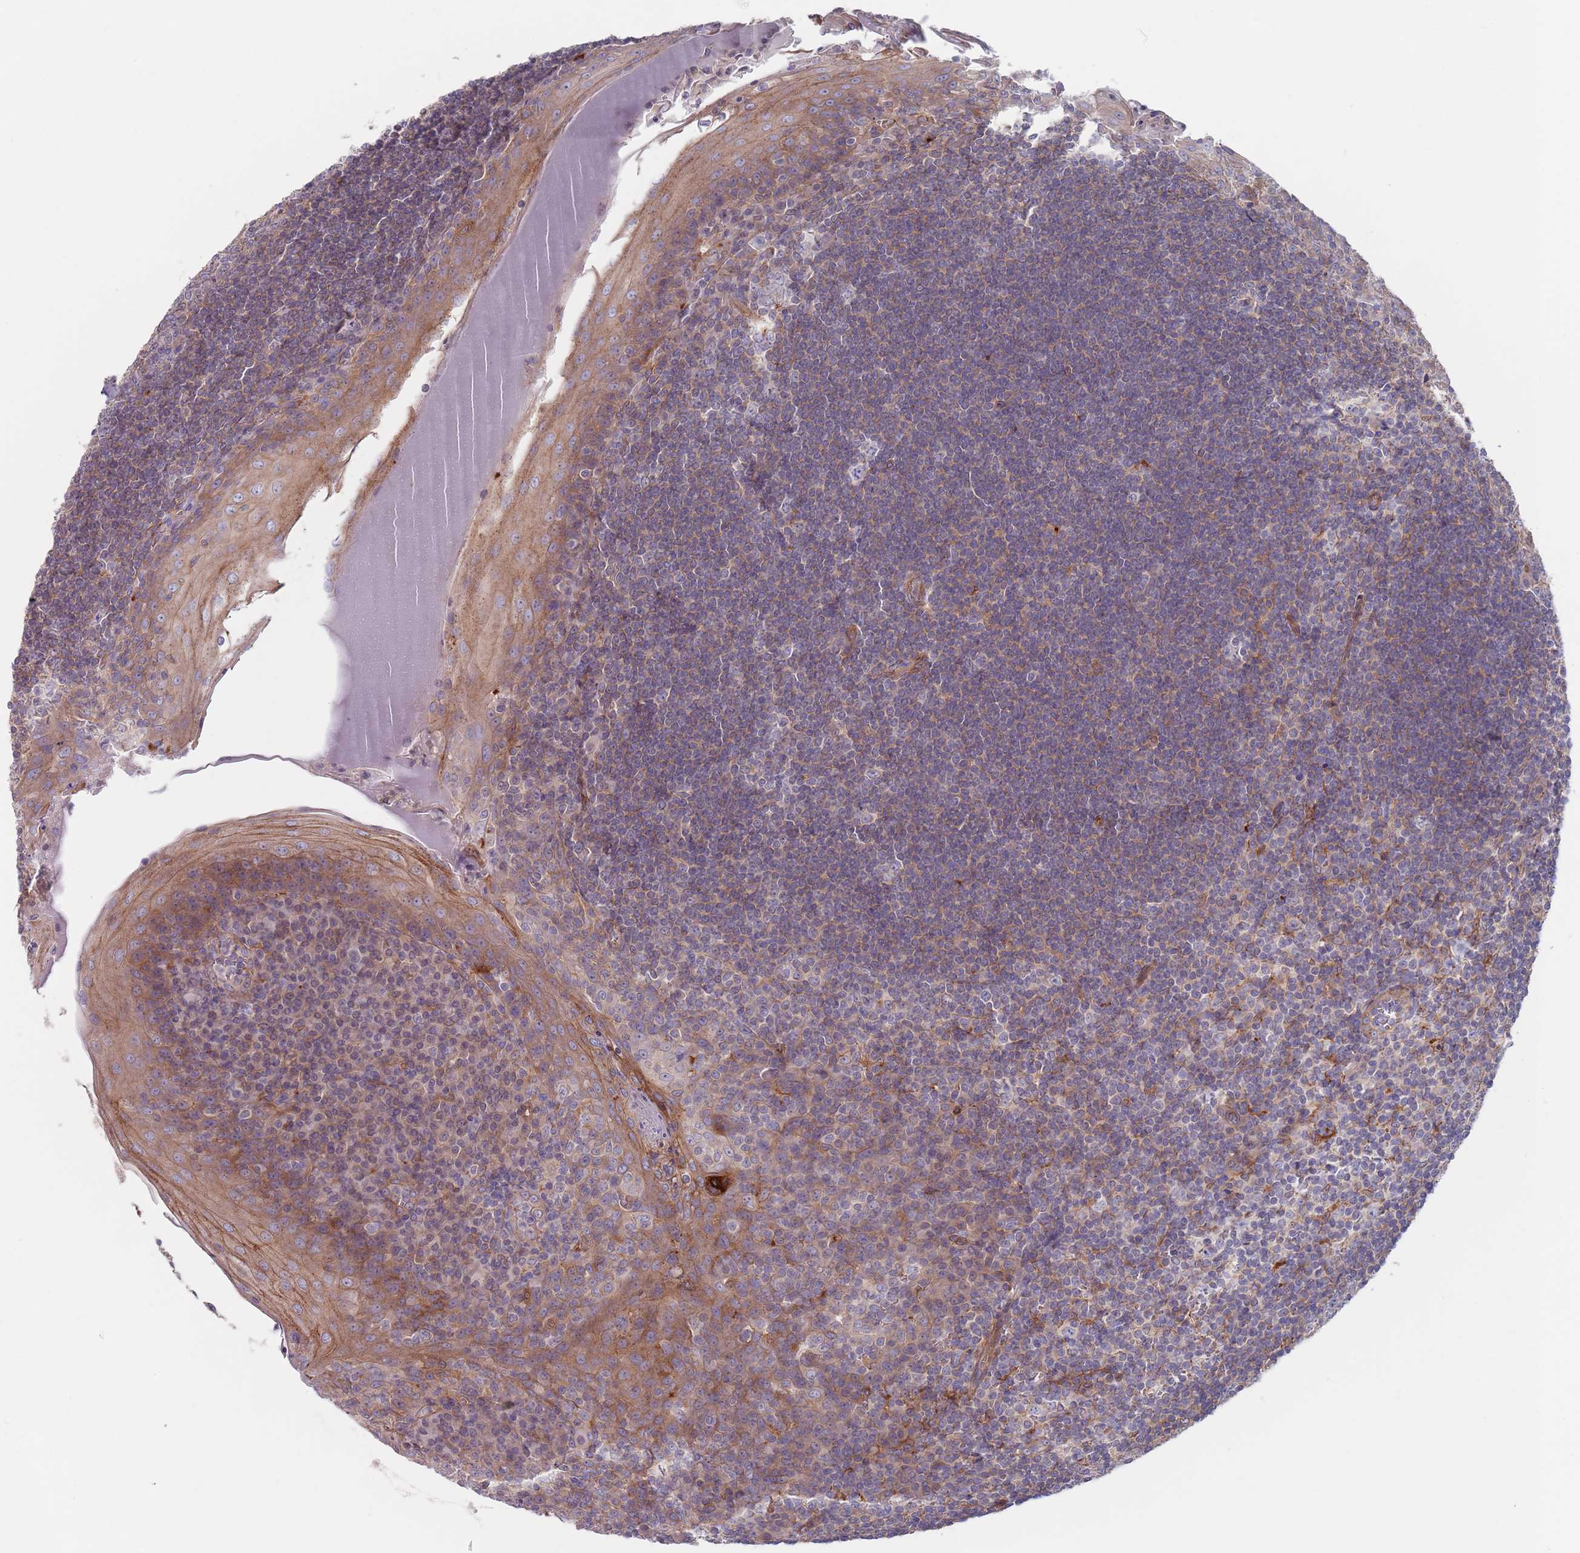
{"staining": {"intensity": "weak", "quantity": "<25%", "location": "cytoplasmic/membranous"}, "tissue": "tonsil", "cell_type": "Germinal center cells", "image_type": "normal", "snomed": [{"axis": "morphology", "description": "Normal tissue, NOS"}, {"axis": "topography", "description": "Tonsil"}], "caption": "High magnification brightfield microscopy of normal tonsil stained with DAB (3,3'-diaminobenzidine) (brown) and counterstained with hematoxylin (blue): germinal center cells show no significant staining. The staining is performed using DAB brown chromogen with nuclei counter-stained in using hematoxylin.", "gene": "APPL2", "patient": {"sex": "male", "age": 27}}